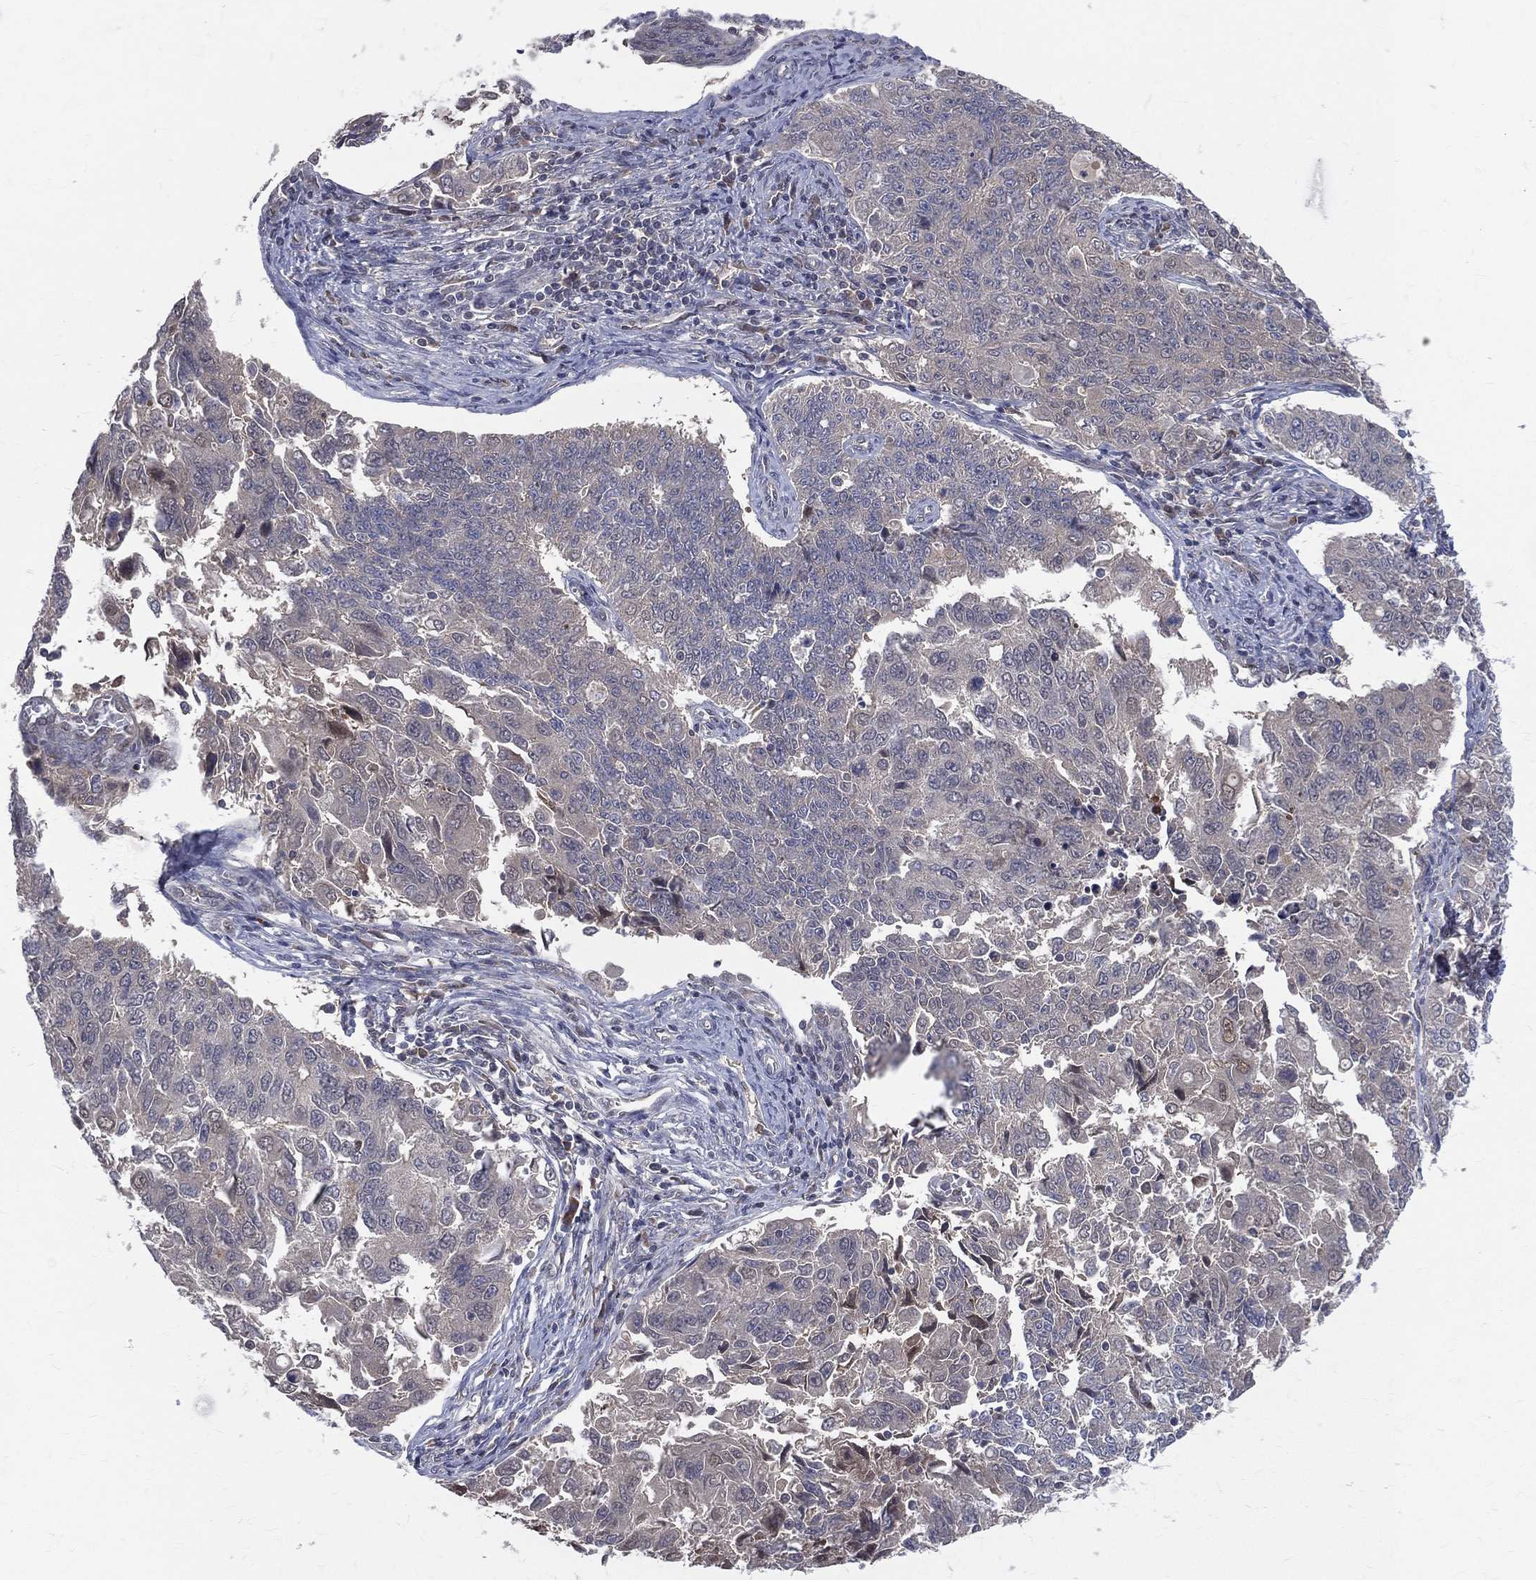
{"staining": {"intensity": "negative", "quantity": "none", "location": "none"}, "tissue": "endometrial cancer", "cell_type": "Tumor cells", "image_type": "cancer", "snomed": [{"axis": "morphology", "description": "Adenocarcinoma, NOS"}, {"axis": "topography", "description": "Endometrium"}], "caption": "The histopathology image displays no staining of tumor cells in endometrial cancer (adenocarcinoma).", "gene": "DLG4", "patient": {"sex": "female", "age": 43}}